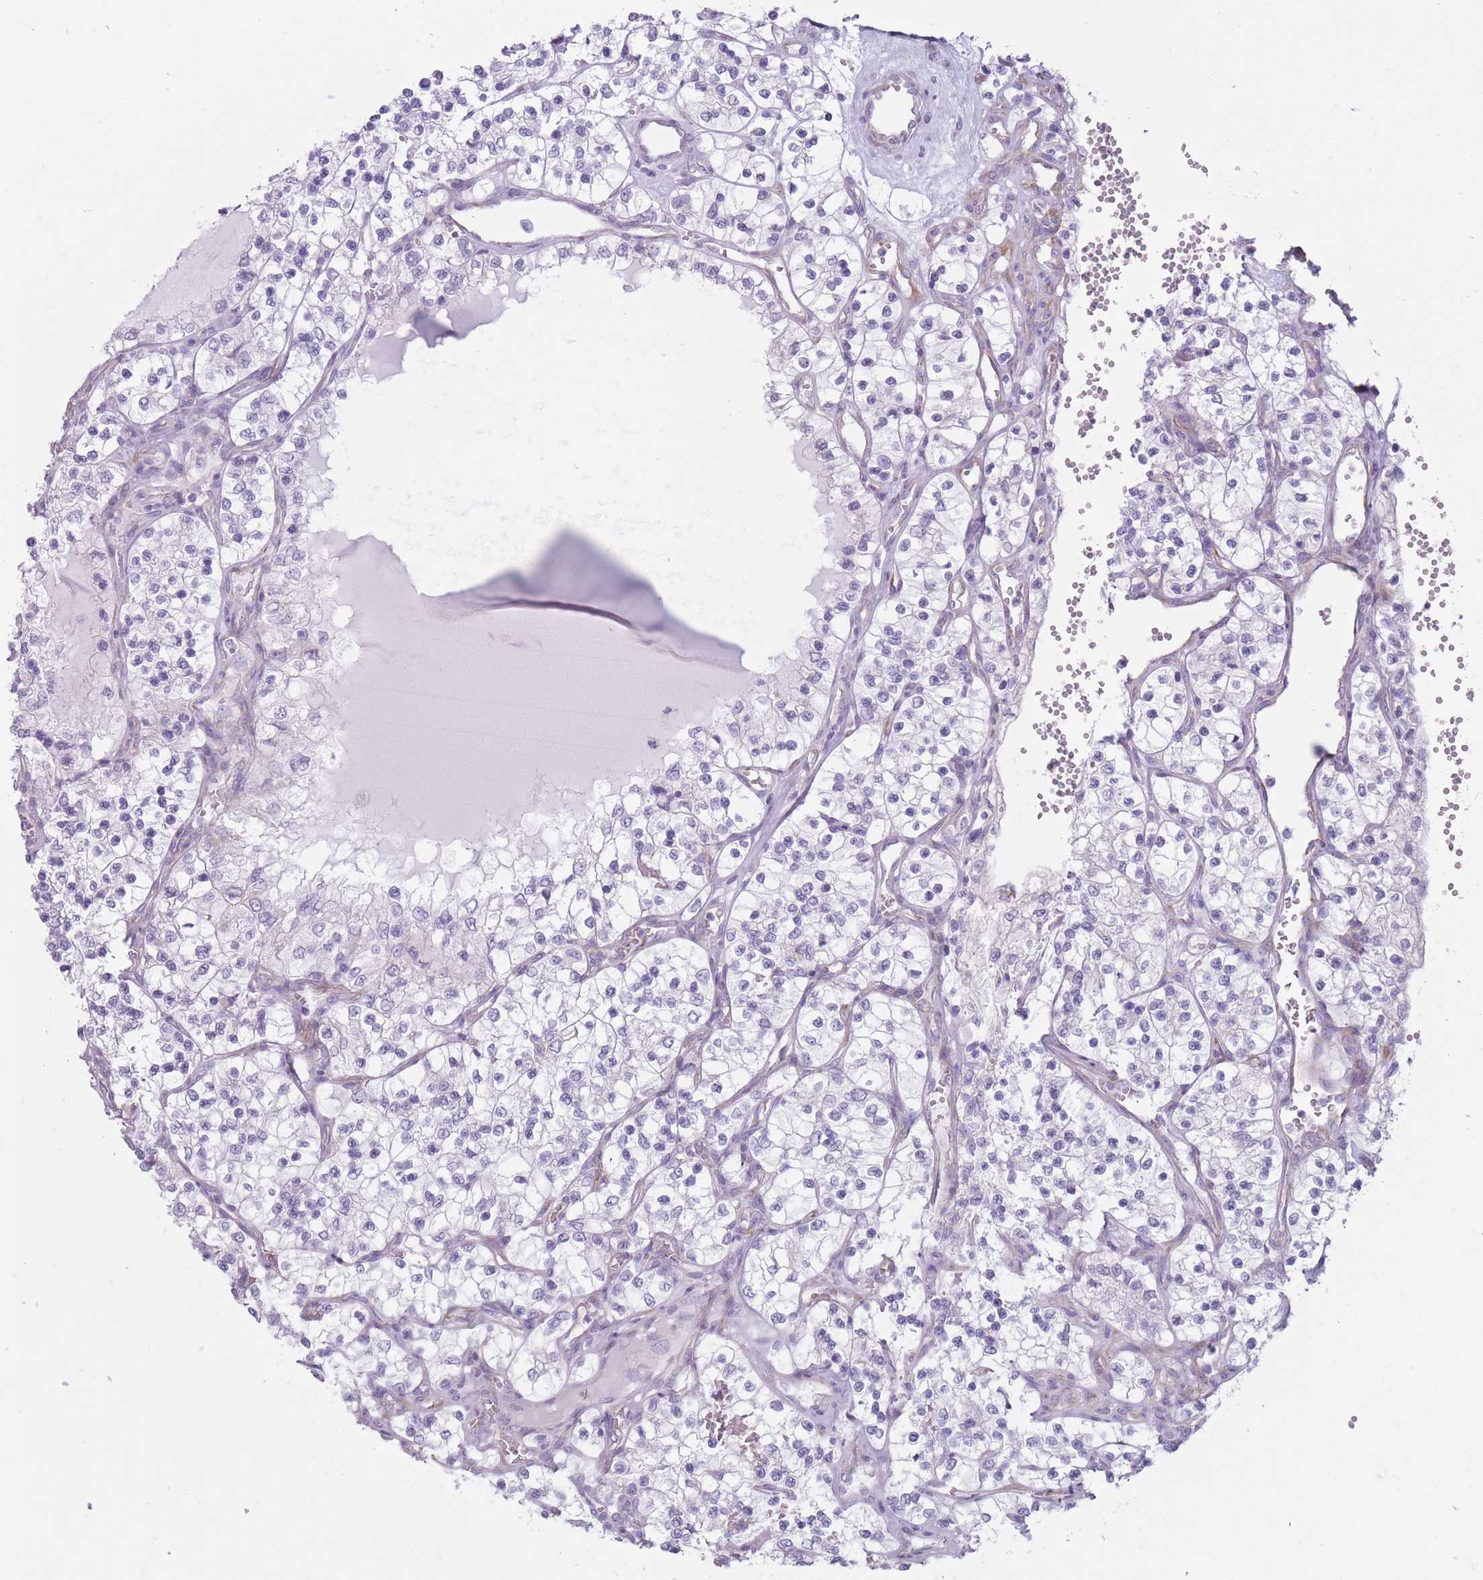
{"staining": {"intensity": "negative", "quantity": "none", "location": "none"}, "tissue": "renal cancer", "cell_type": "Tumor cells", "image_type": "cancer", "snomed": [{"axis": "morphology", "description": "Adenocarcinoma, NOS"}, {"axis": "topography", "description": "Kidney"}], "caption": "The micrograph displays no significant positivity in tumor cells of renal cancer.", "gene": "RPL18", "patient": {"sex": "female", "age": 69}}